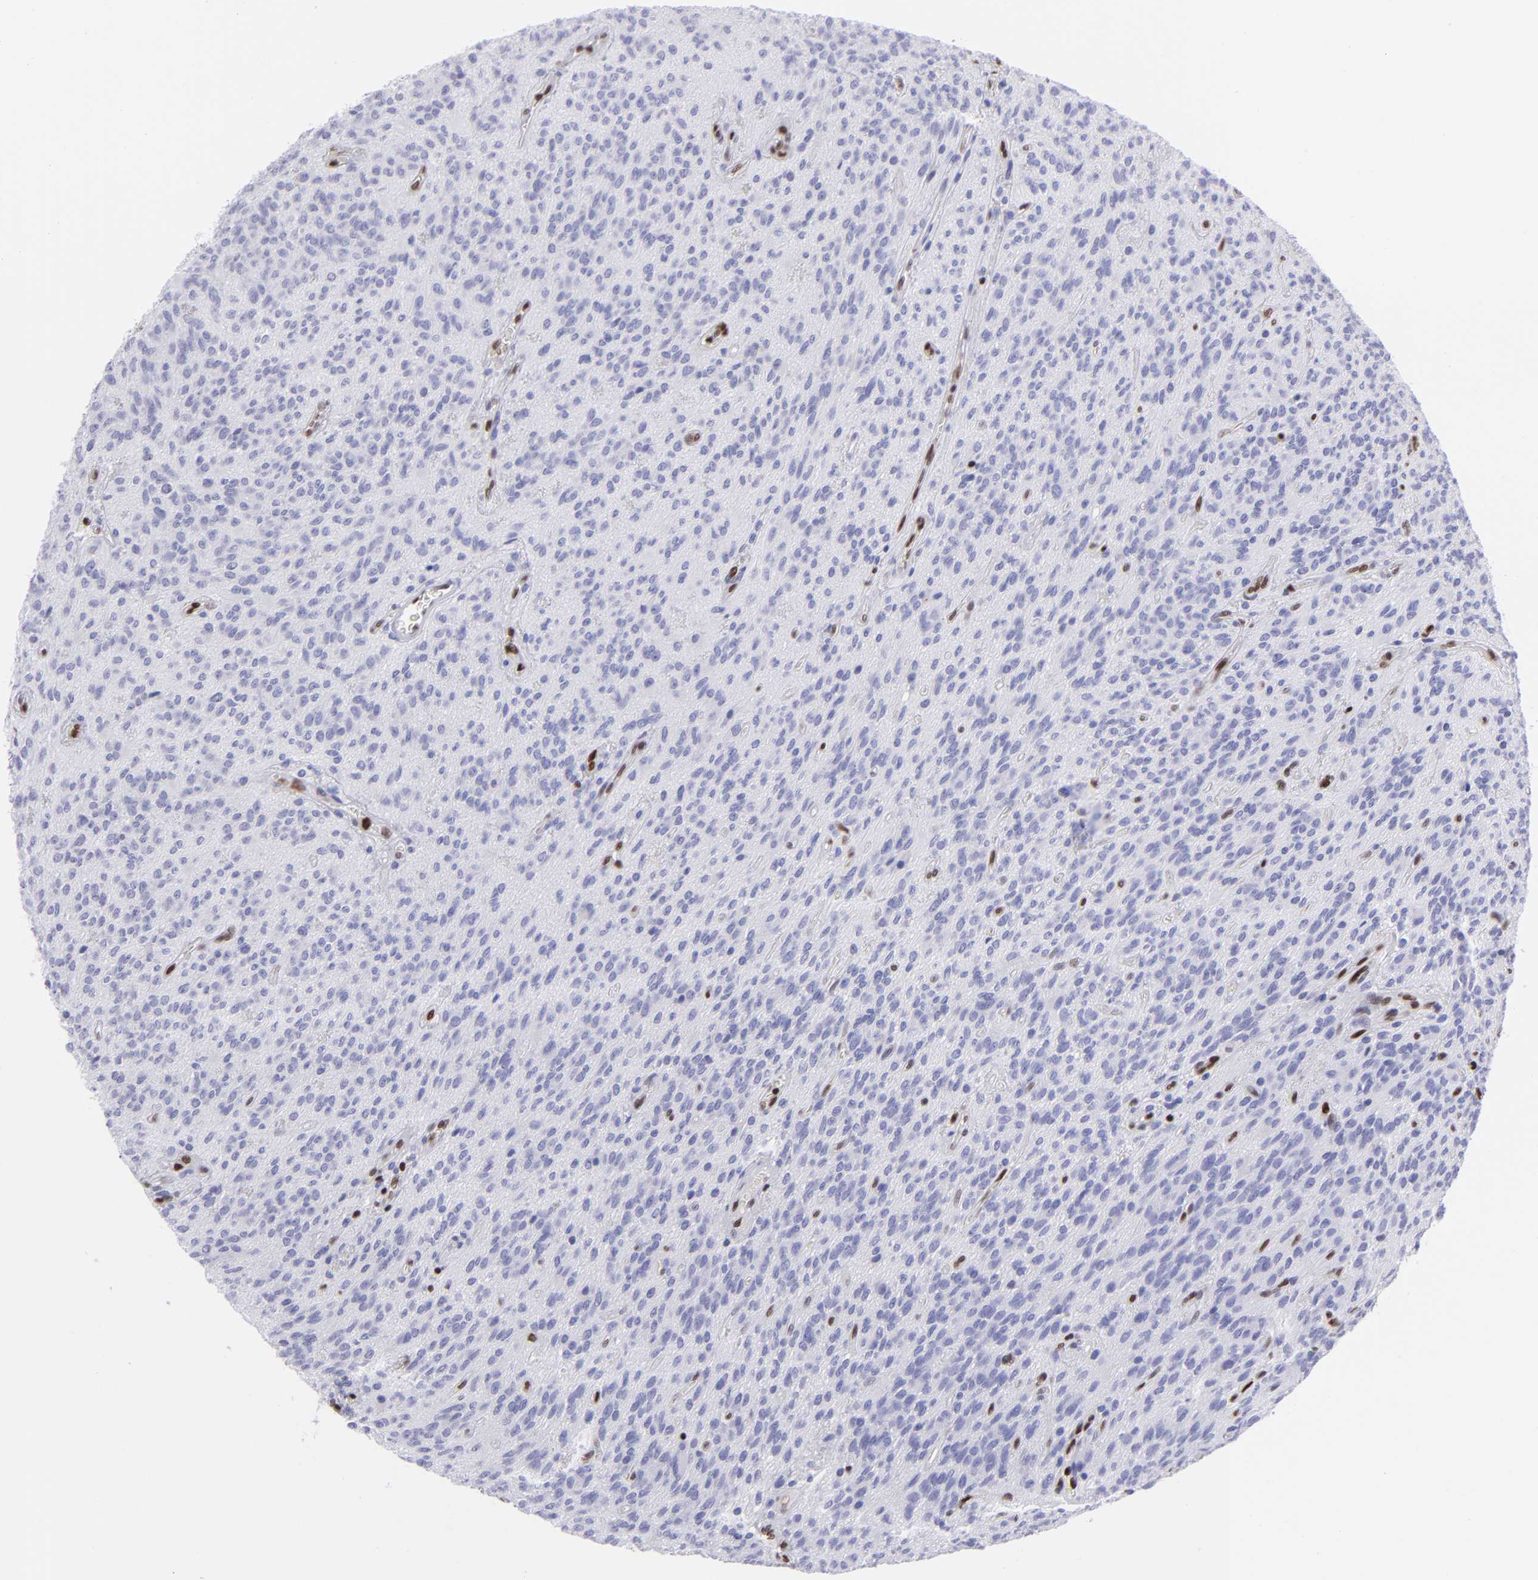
{"staining": {"intensity": "negative", "quantity": "none", "location": "none"}, "tissue": "glioma", "cell_type": "Tumor cells", "image_type": "cancer", "snomed": [{"axis": "morphology", "description": "Glioma, malignant, Low grade"}, {"axis": "topography", "description": "Brain"}], "caption": "Photomicrograph shows no significant protein staining in tumor cells of malignant low-grade glioma.", "gene": "ETS1", "patient": {"sex": "female", "age": 15}}